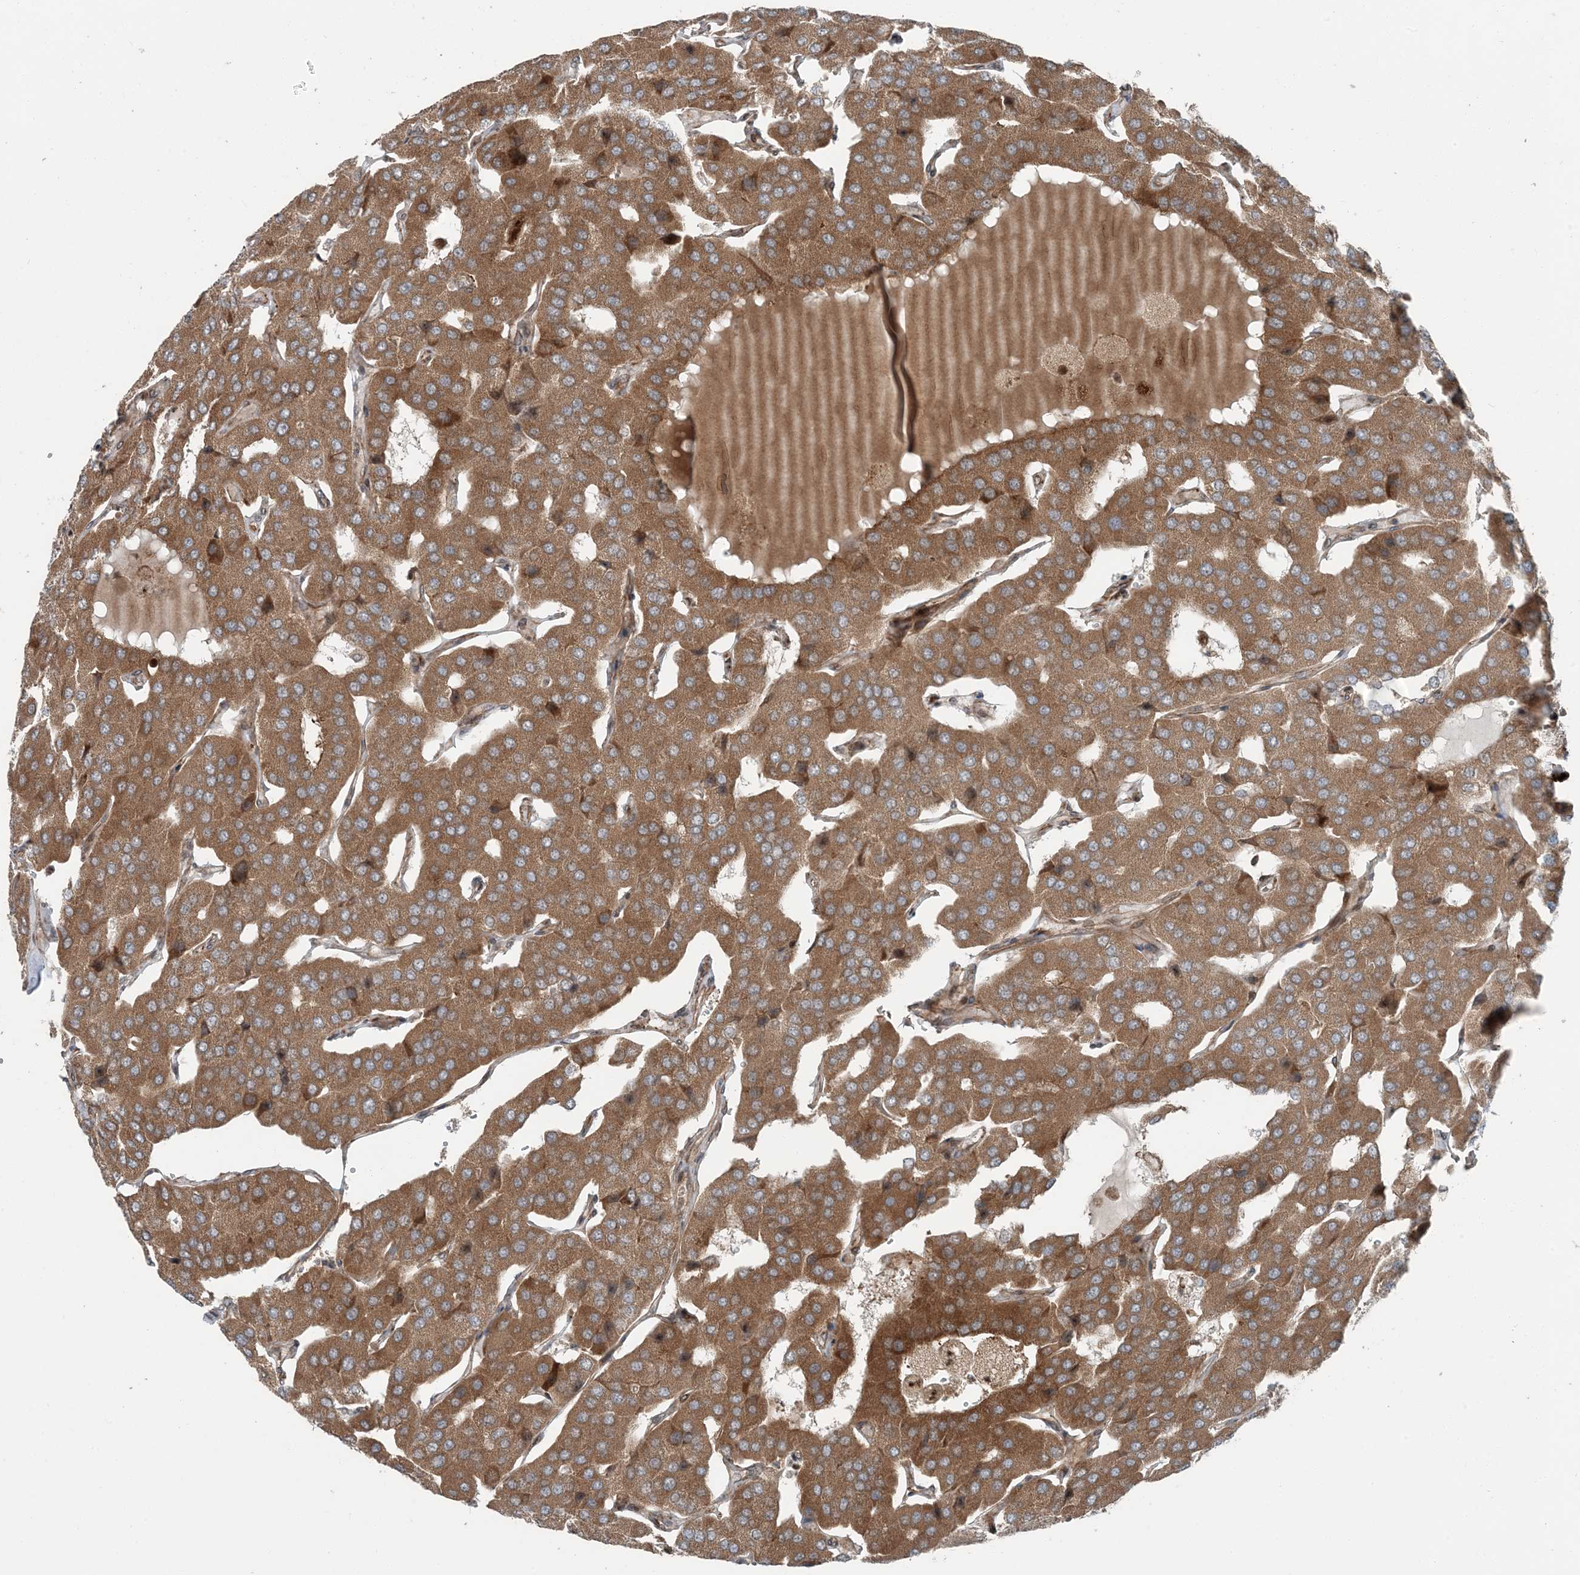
{"staining": {"intensity": "moderate", "quantity": ">75%", "location": "cytoplasmic/membranous"}, "tissue": "parathyroid gland", "cell_type": "Glandular cells", "image_type": "normal", "snomed": [{"axis": "morphology", "description": "Normal tissue, NOS"}, {"axis": "morphology", "description": "Adenoma, NOS"}, {"axis": "topography", "description": "Parathyroid gland"}], "caption": "A high-resolution histopathology image shows immunohistochemistry (IHC) staining of unremarkable parathyroid gland, which demonstrates moderate cytoplasmic/membranous expression in approximately >75% of glandular cells.", "gene": "EDEM2", "patient": {"sex": "female", "age": 86}}